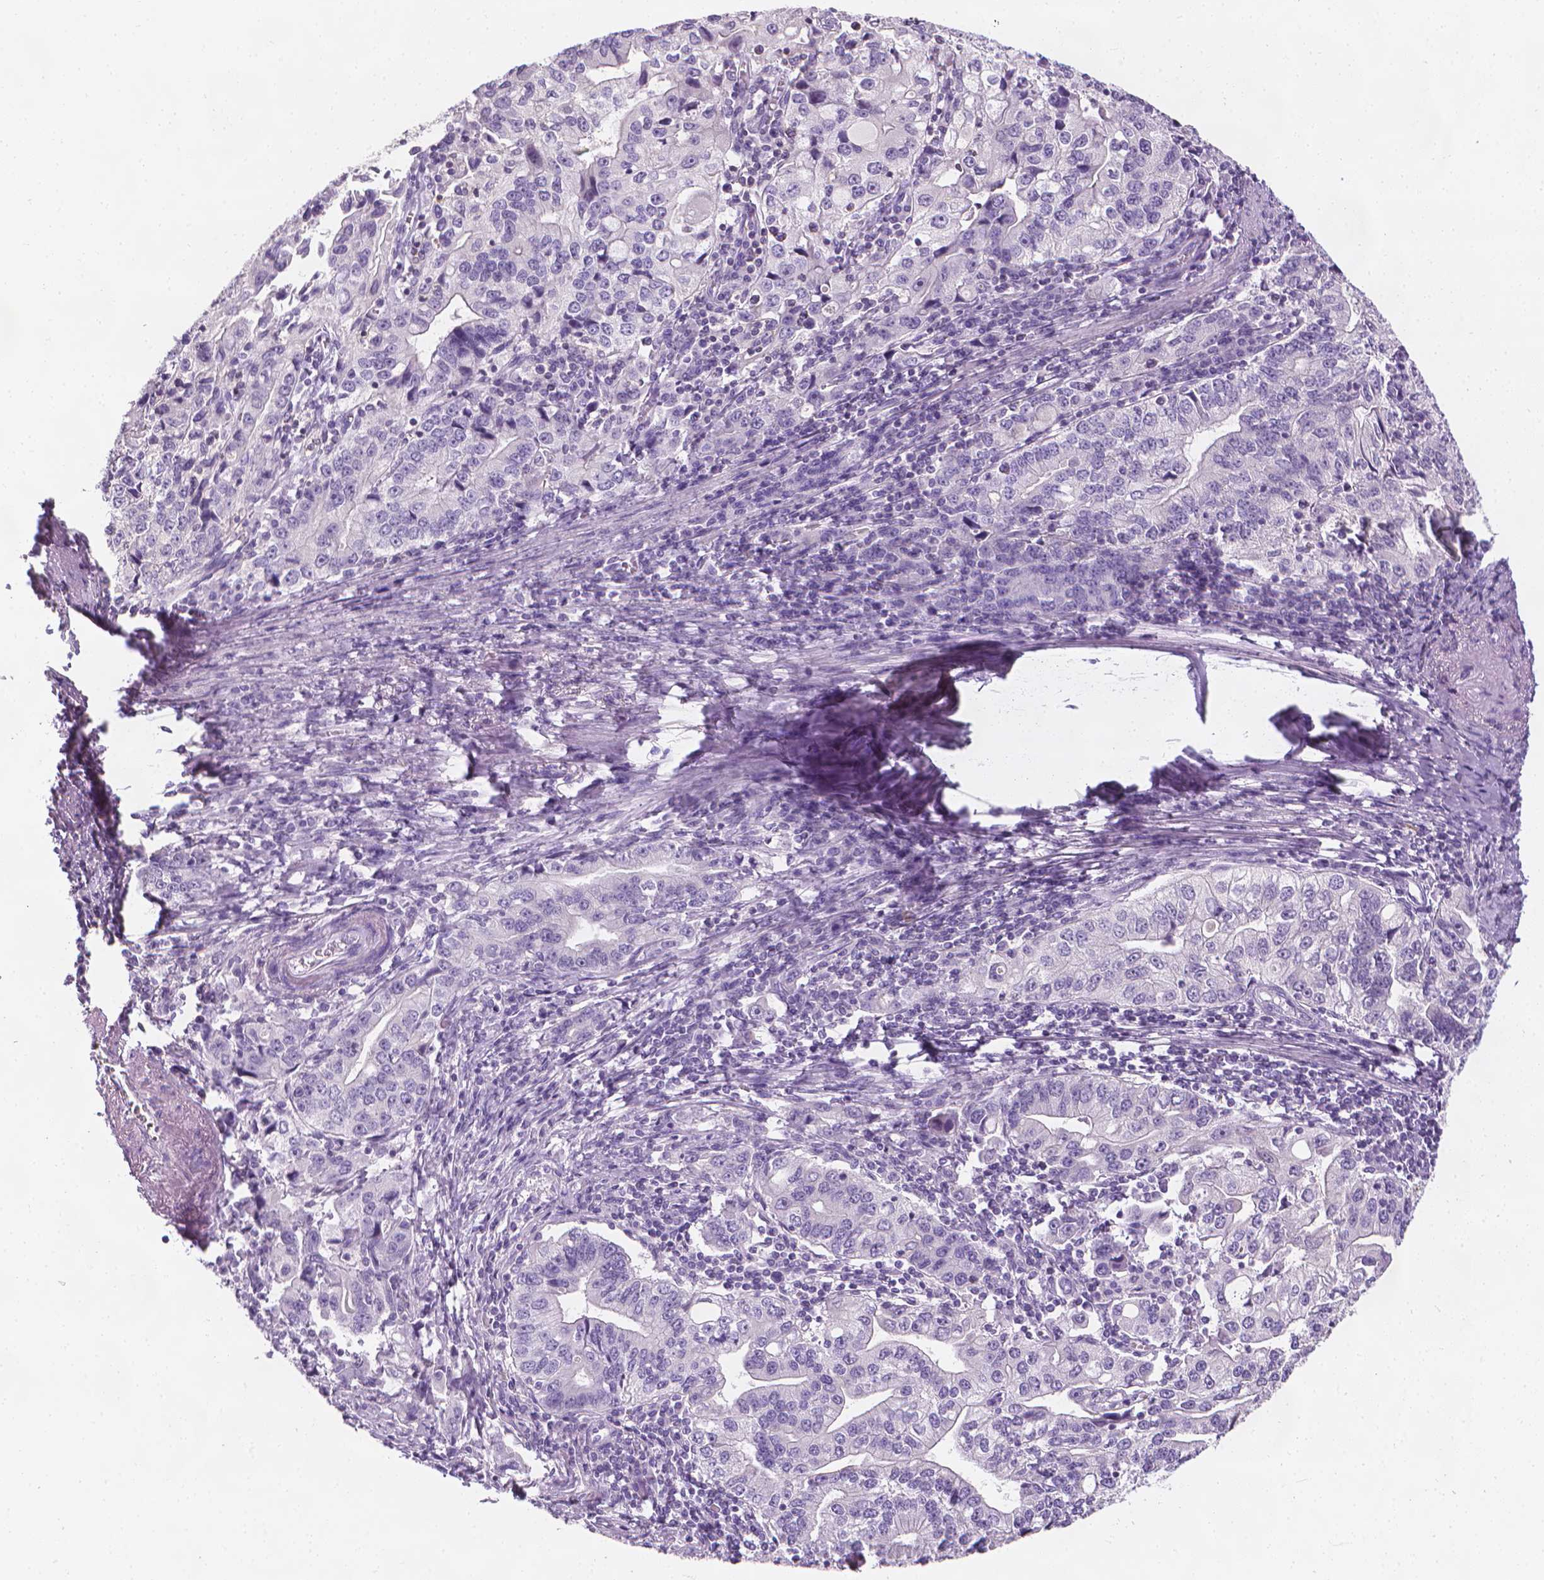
{"staining": {"intensity": "negative", "quantity": "none", "location": "none"}, "tissue": "stomach cancer", "cell_type": "Tumor cells", "image_type": "cancer", "snomed": [{"axis": "morphology", "description": "Adenocarcinoma, NOS"}, {"axis": "topography", "description": "Stomach, lower"}], "caption": "Immunohistochemical staining of adenocarcinoma (stomach) reveals no significant positivity in tumor cells.", "gene": "DCAF8L1", "patient": {"sex": "female", "age": 72}}